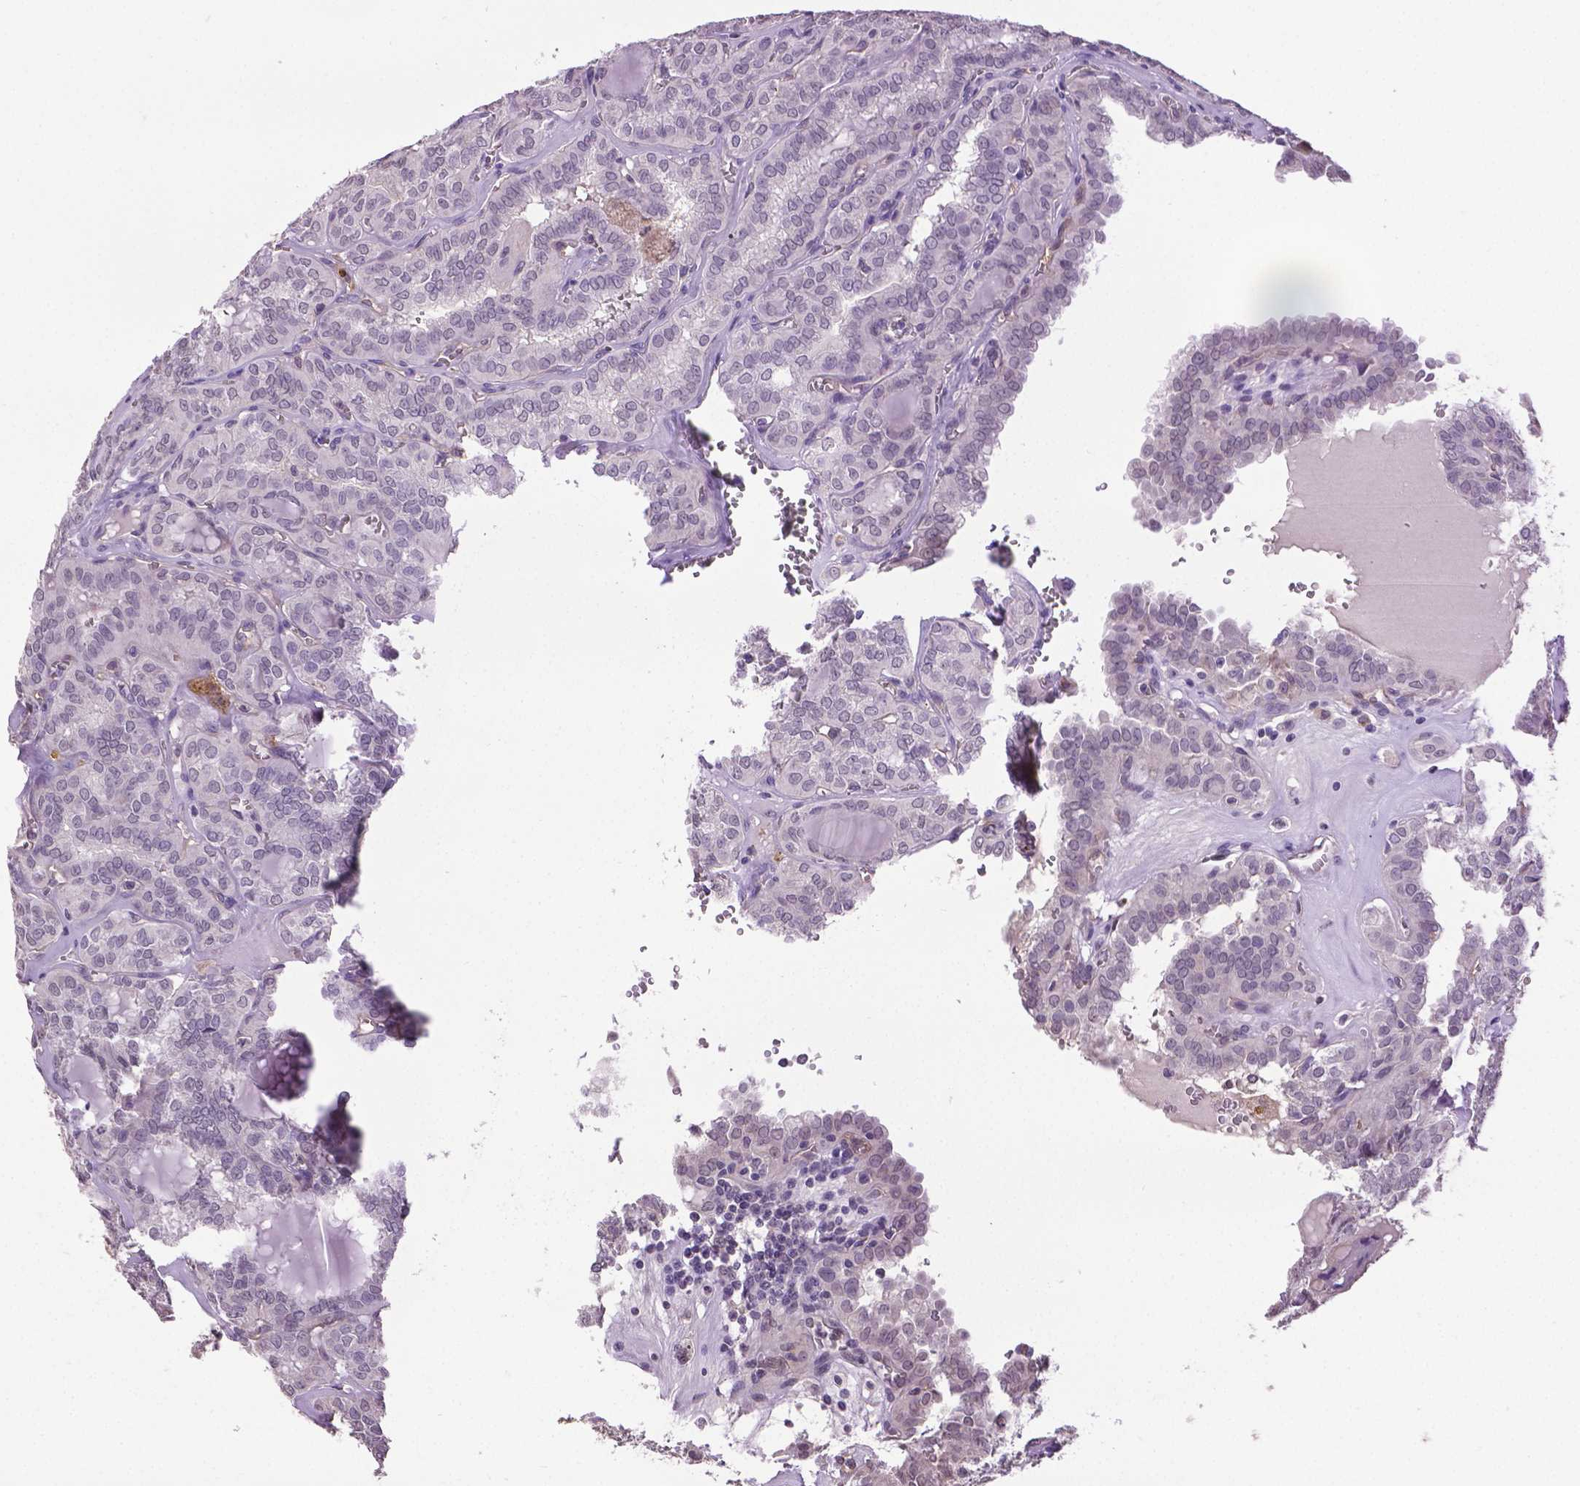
{"staining": {"intensity": "negative", "quantity": "none", "location": "none"}, "tissue": "thyroid cancer", "cell_type": "Tumor cells", "image_type": "cancer", "snomed": [{"axis": "morphology", "description": "Papillary adenocarcinoma, NOS"}, {"axis": "topography", "description": "Thyroid gland"}], "caption": "Immunohistochemistry (IHC) image of thyroid papillary adenocarcinoma stained for a protein (brown), which exhibits no staining in tumor cells.", "gene": "CPM", "patient": {"sex": "female", "age": 41}}